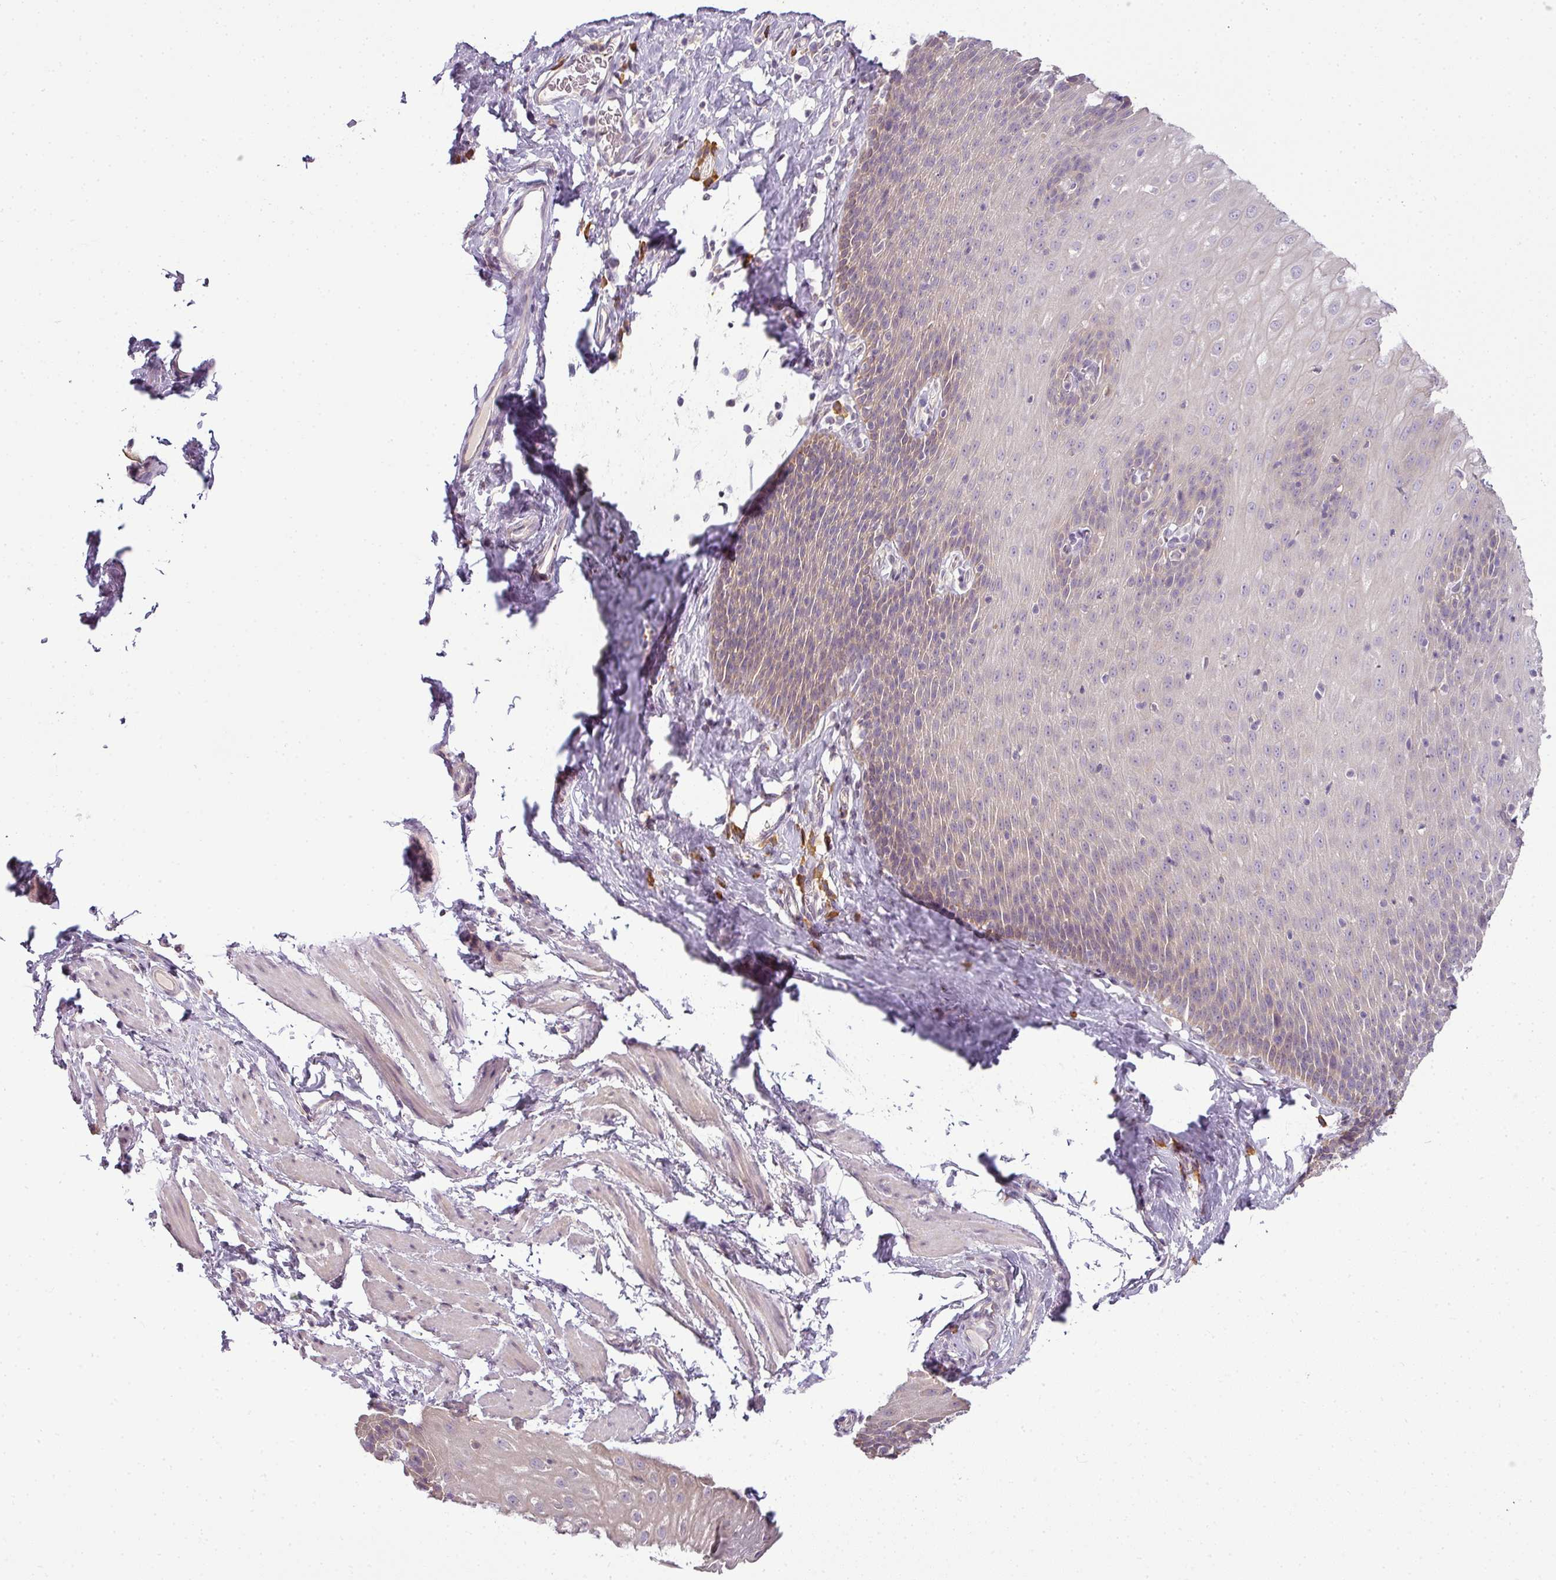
{"staining": {"intensity": "weak", "quantity": "25%-75%", "location": "cytoplasmic/membranous,nuclear"}, "tissue": "esophagus", "cell_type": "Squamous epithelial cells", "image_type": "normal", "snomed": [{"axis": "morphology", "description": "Normal tissue, NOS"}, {"axis": "topography", "description": "Esophagus"}], "caption": "Immunohistochemistry image of unremarkable esophagus: human esophagus stained using immunohistochemistry exhibits low levels of weak protein expression localized specifically in the cytoplasmic/membranous,nuclear of squamous epithelial cells, appearing as a cytoplasmic/membranous,nuclear brown color.", "gene": "LY75", "patient": {"sex": "female", "age": 61}}